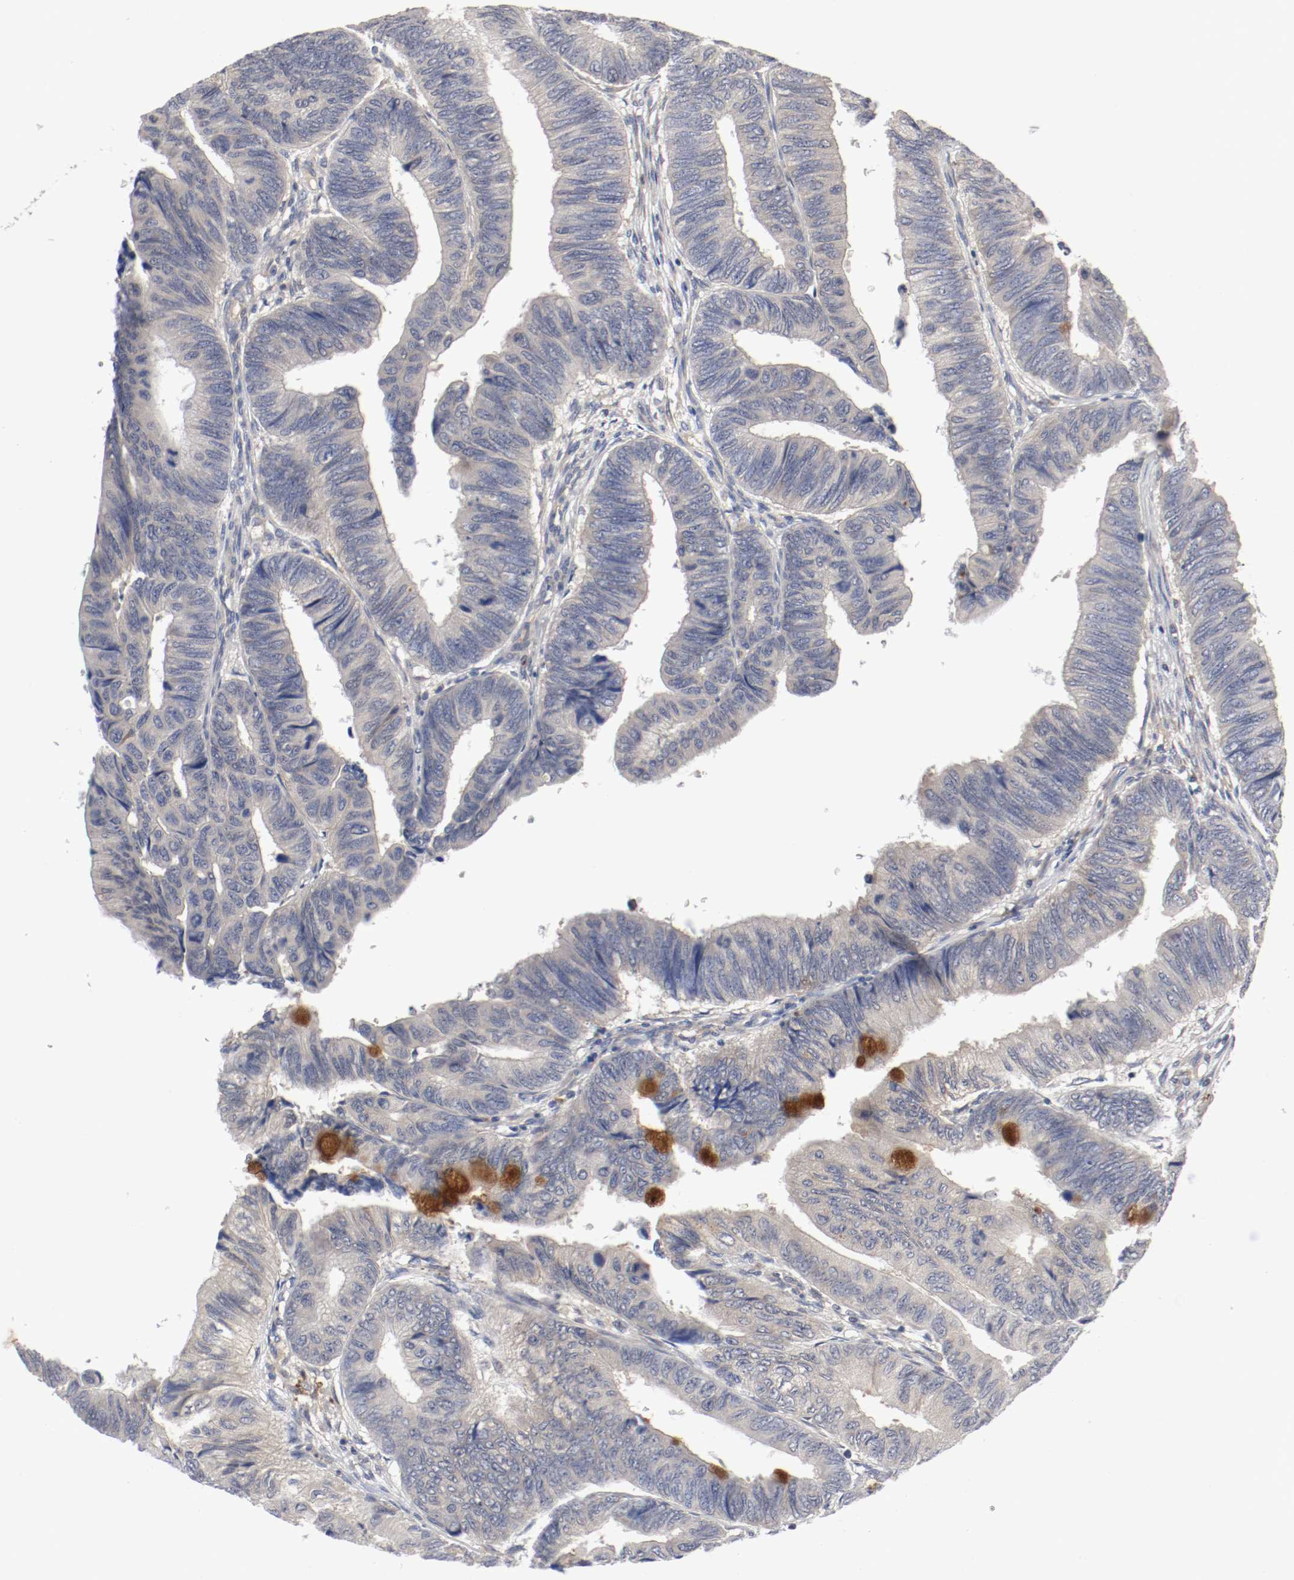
{"staining": {"intensity": "weak", "quantity": "25%-75%", "location": "cytoplasmic/membranous"}, "tissue": "colorectal cancer", "cell_type": "Tumor cells", "image_type": "cancer", "snomed": [{"axis": "morphology", "description": "Normal tissue, NOS"}, {"axis": "morphology", "description": "Adenocarcinoma, NOS"}, {"axis": "topography", "description": "Rectum"}, {"axis": "topography", "description": "Peripheral nerve tissue"}], "caption": "Protein analysis of colorectal cancer (adenocarcinoma) tissue reveals weak cytoplasmic/membranous expression in approximately 25%-75% of tumor cells.", "gene": "REN", "patient": {"sex": "male", "age": 92}}